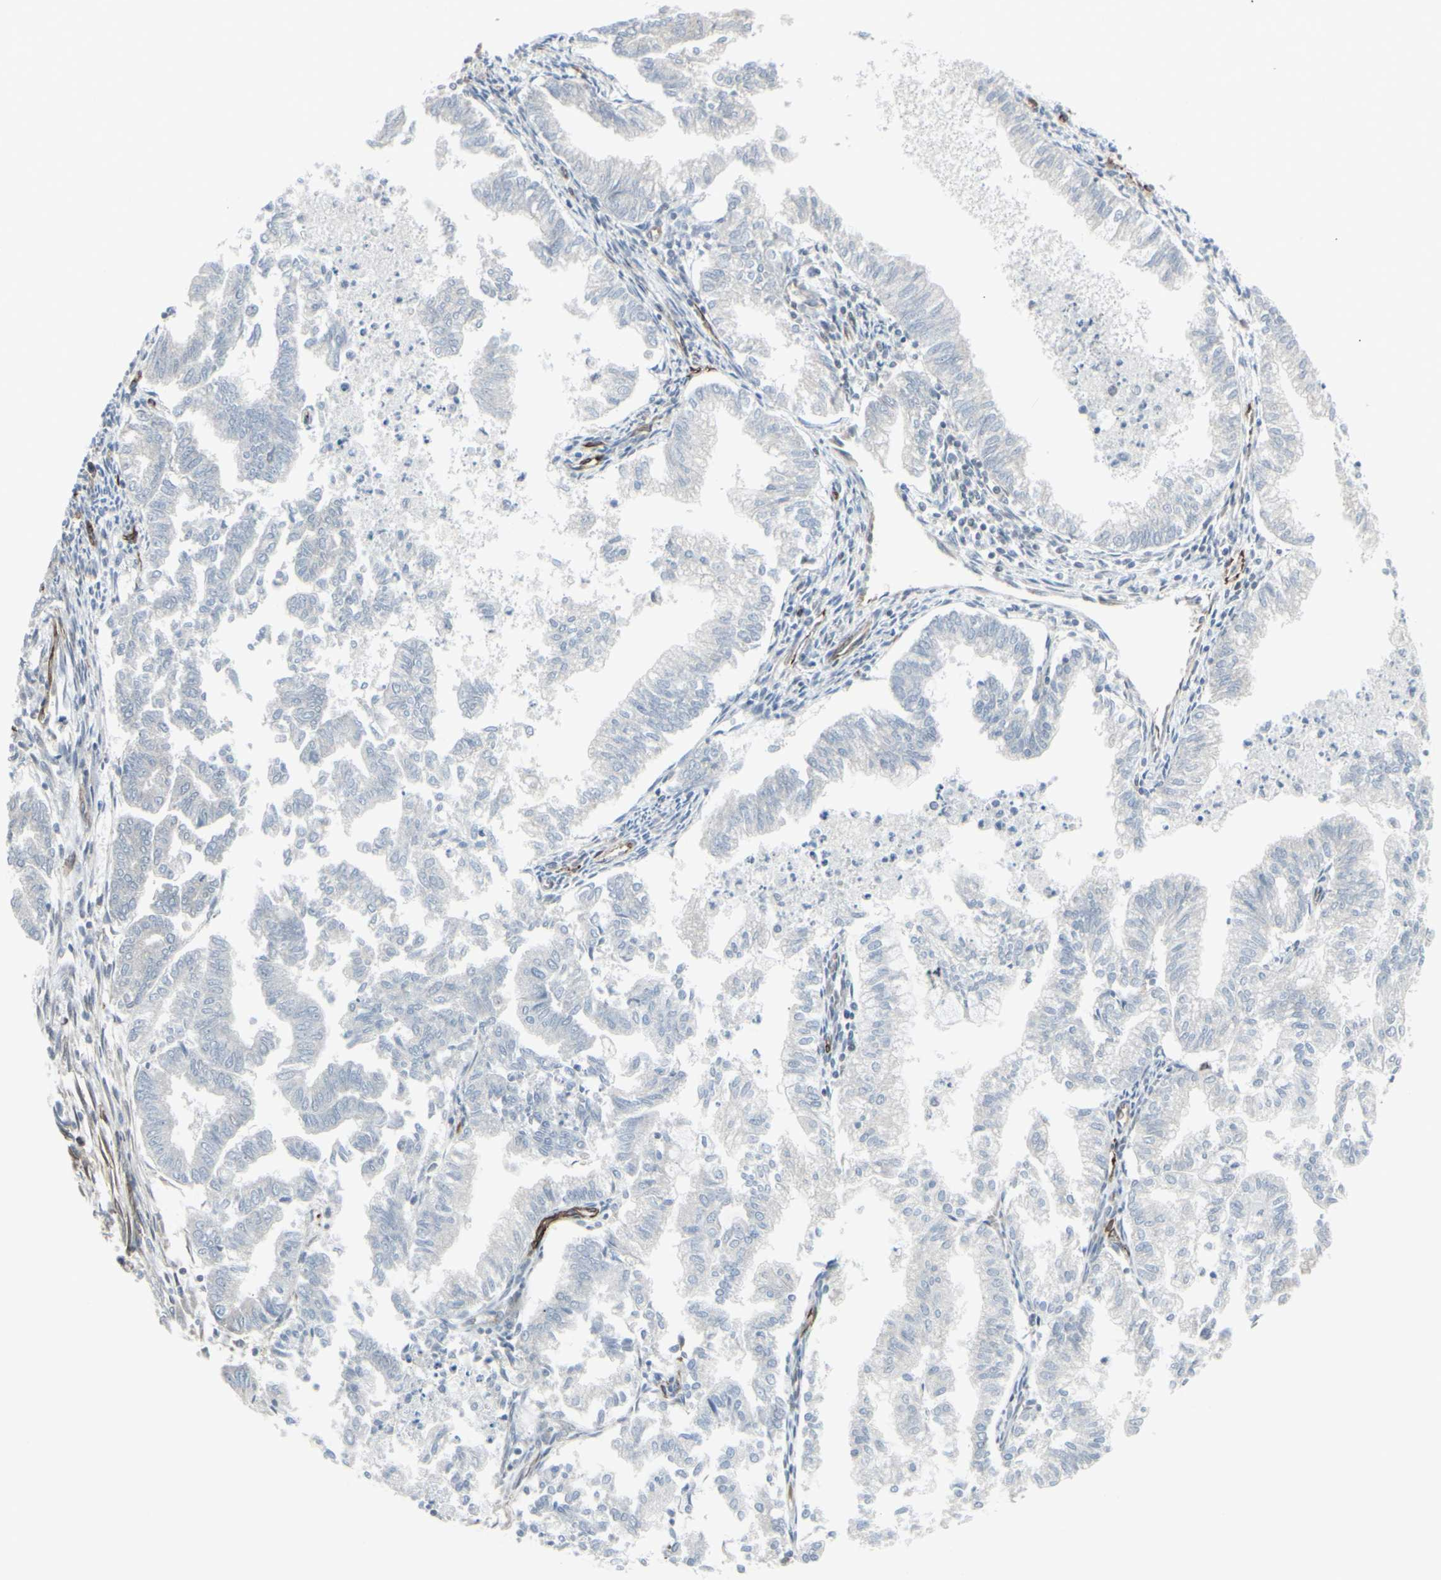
{"staining": {"intensity": "negative", "quantity": "none", "location": "none"}, "tissue": "endometrial cancer", "cell_type": "Tumor cells", "image_type": "cancer", "snomed": [{"axis": "morphology", "description": "Necrosis, NOS"}, {"axis": "morphology", "description": "Adenocarcinoma, NOS"}, {"axis": "topography", "description": "Endometrium"}], "caption": "Immunohistochemistry (IHC) photomicrograph of human endometrial cancer (adenocarcinoma) stained for a protein (brown), which demonstrates no positivity in tumor cells.", "gene": "DTX3L", "patient": {"sex": "female", "age": 79}}